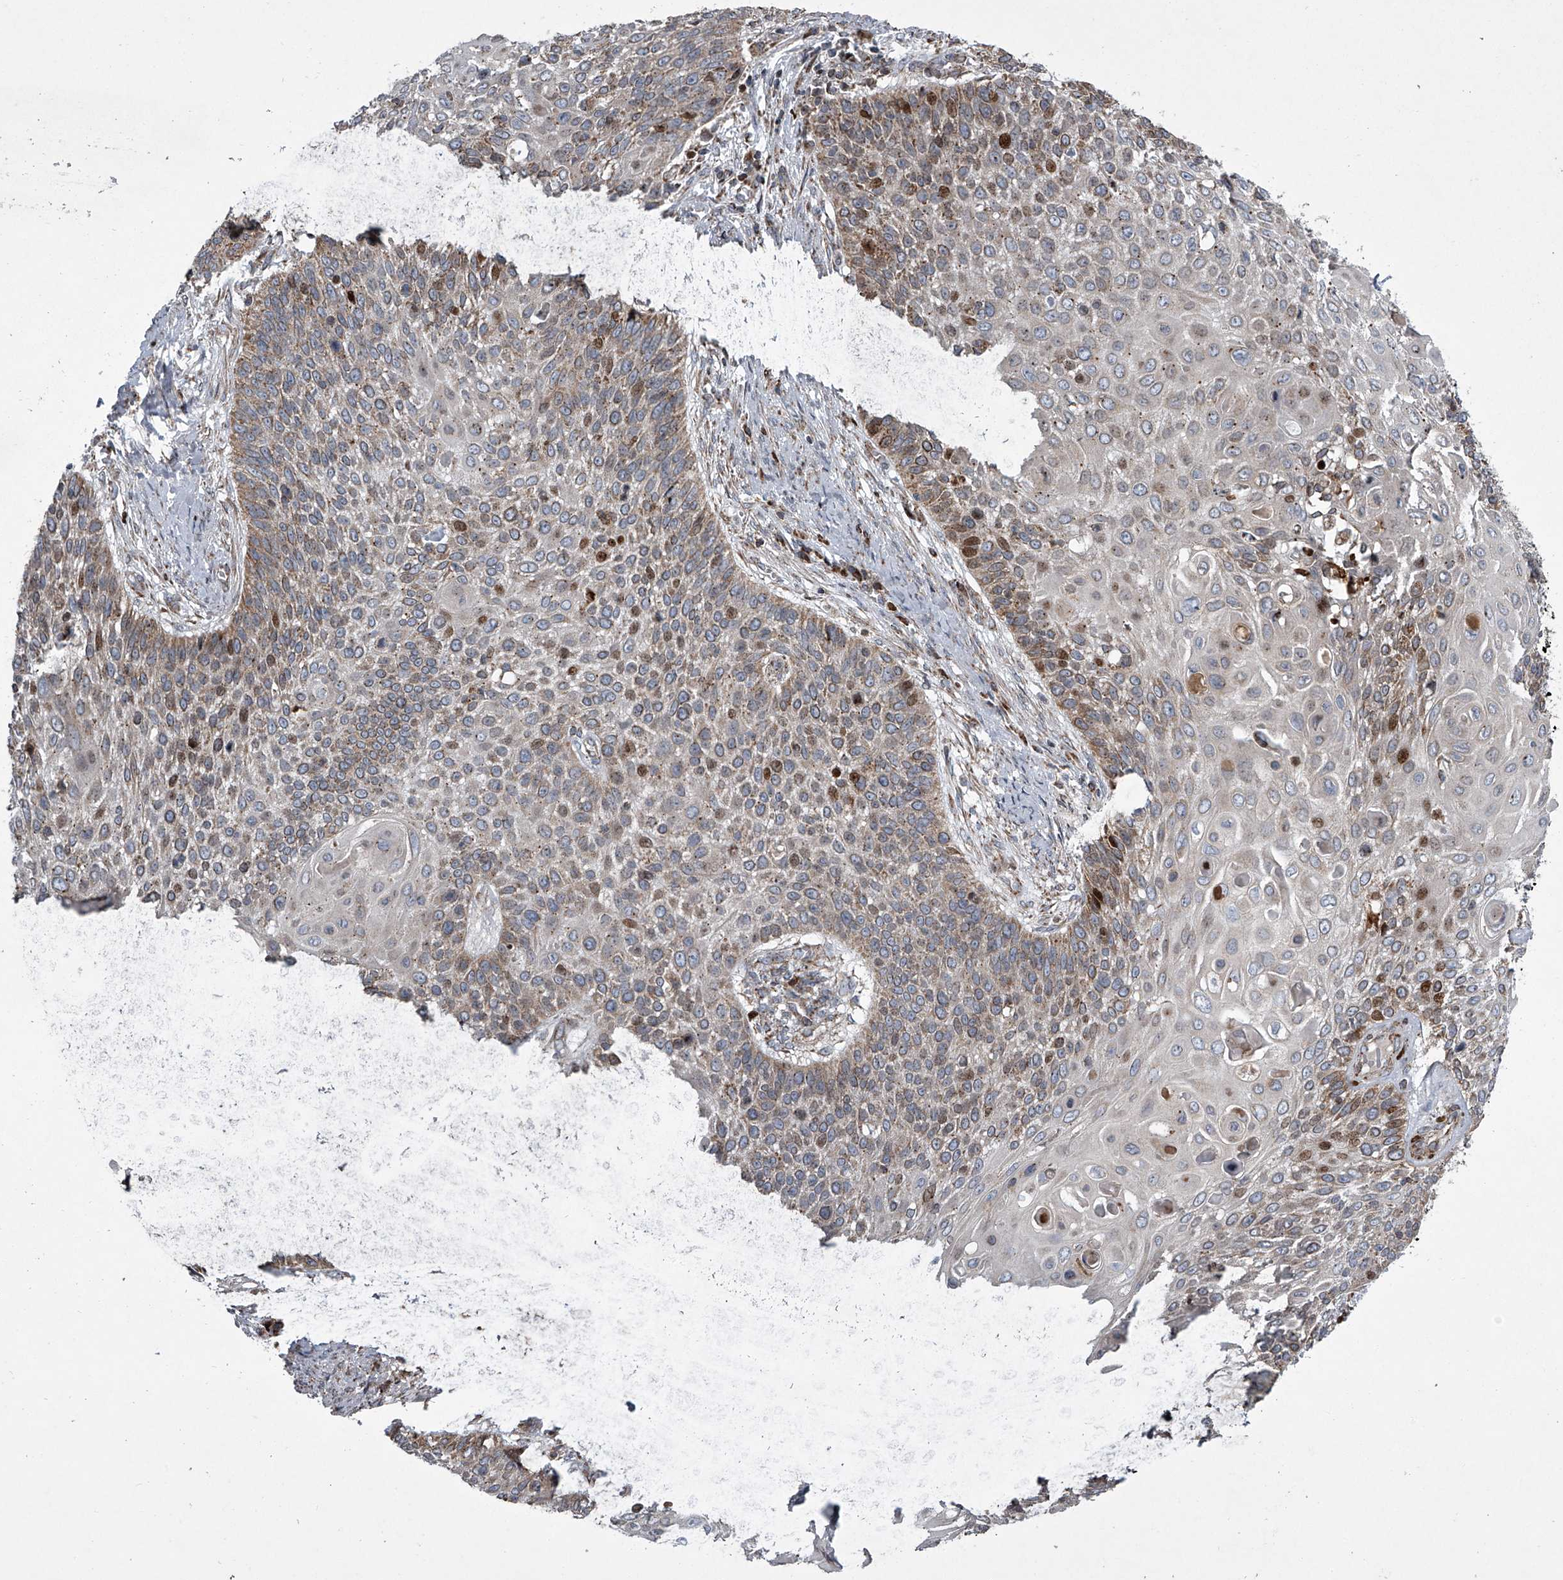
{"staining": {"intensity": "moderate", "quantity": "25%-75%", "location": "cytoplasmic/membranous,nuclear"}, "tissue": "cervical cancer", "cell_type": "Tumor cells", "image_type": "cancer", "snomed": [{"axis": "morphology", "description": "Squamous cell carcinoma, NOS"}, {"axis": "topography", "description": "Cervix"}], "caption": "Protein staining of cervical cancer tissue shows moderate cytoplasmic/membranous and nuclear expression in about 25%-75% of tumor cells.", "gene": "STRADA", "patient": {"sex": "female", "age": 39}}